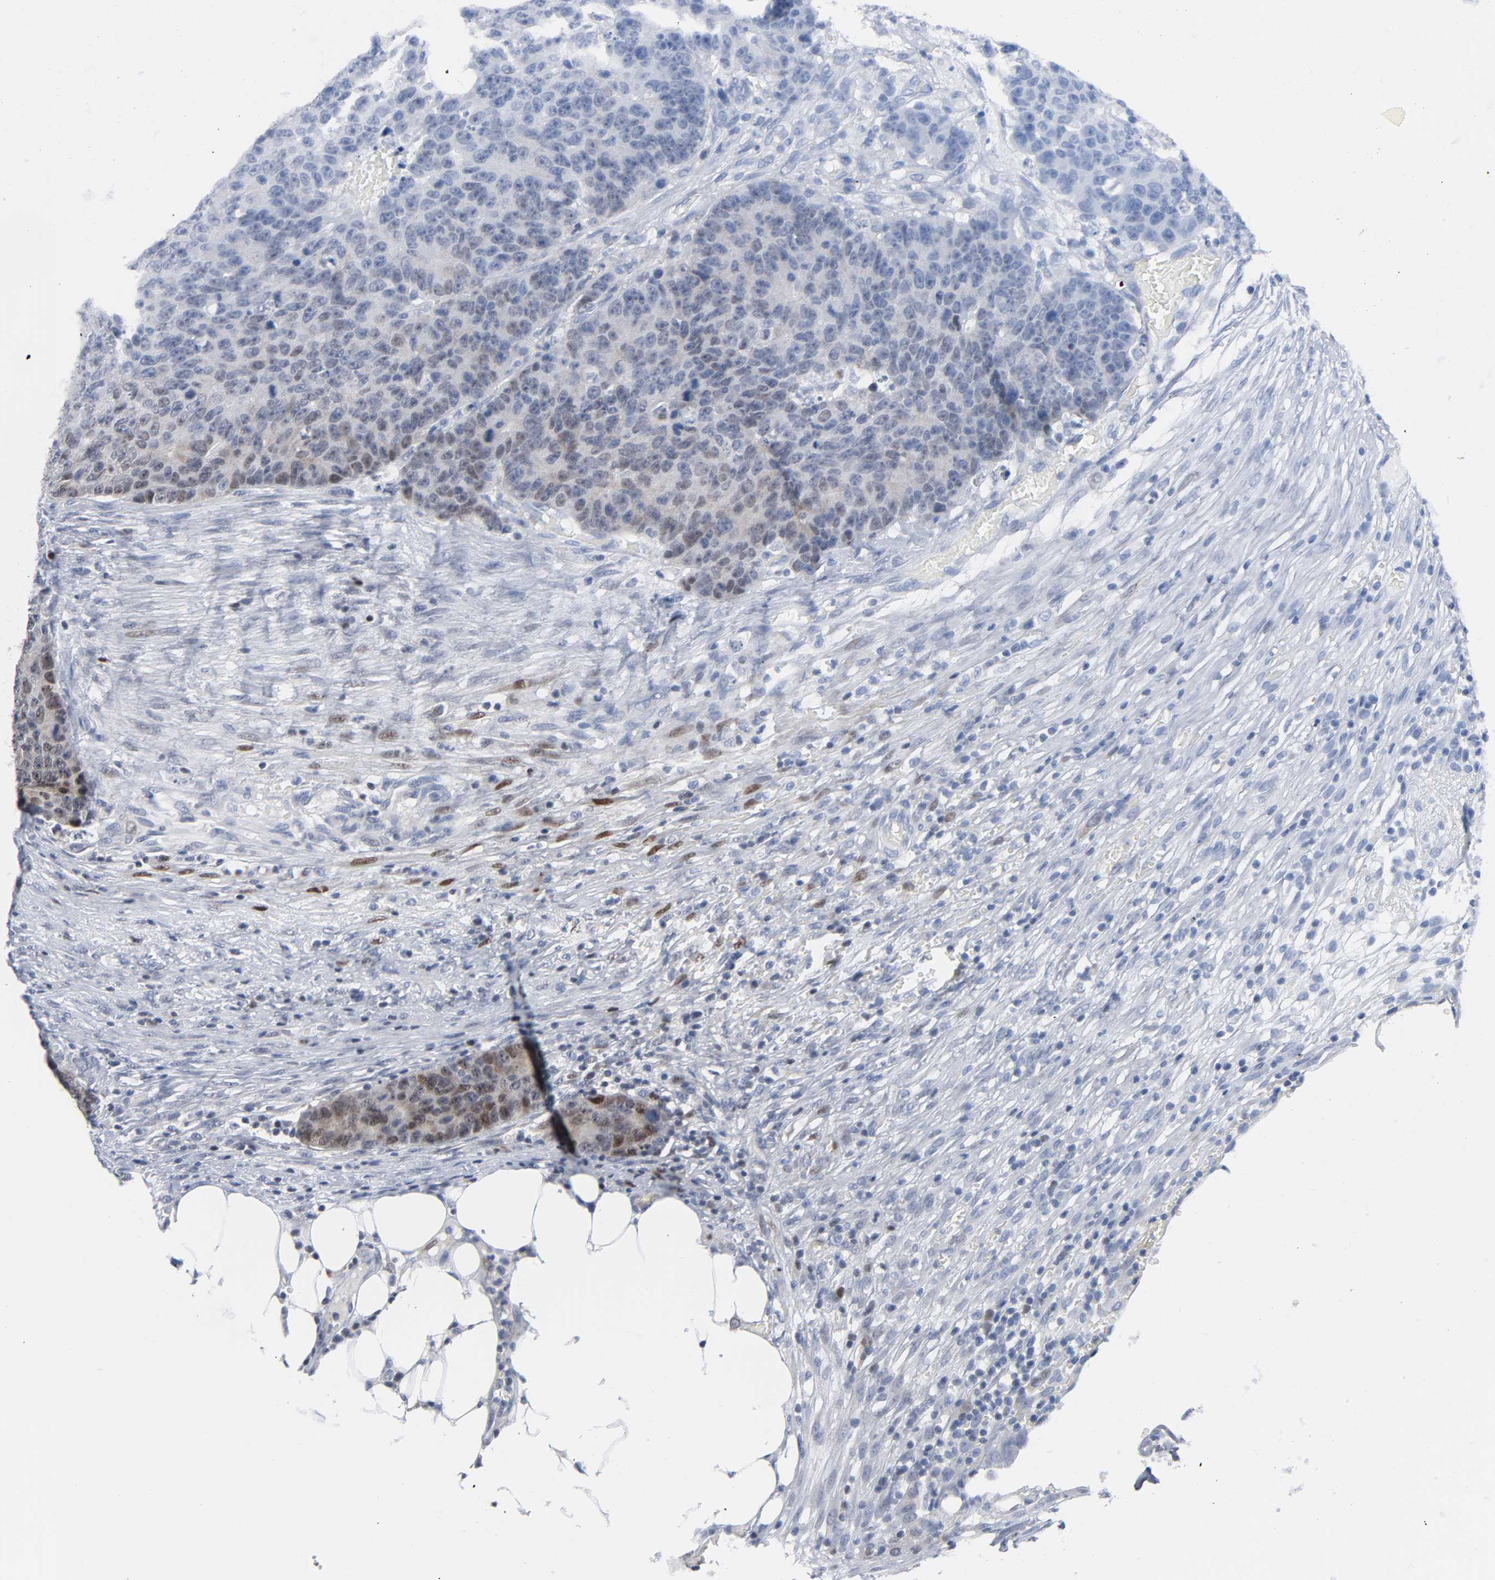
{"staining": {"intensity": "weak", "quantity": "25%-75%", "location": "nuclear"}, "tissue": "colorectal cancer", "cell_type": "Tumor cells", "image_type": "cancer", "snomed": [{"axis": "morphology", "description": "Adenocarcinoma, NOS"}, {"axis": "topography", "description": "Colon"}], "caption": "An image of human colorectal cancer stained for a protein displays weak nuclear brown staining in tumor cells. The staining was performed using DAB (3,3'-diaminobenzidine), with brown indicating positive protein expression. Nuclei are stained blue with hematoxylin.", "gene": "WEE1", "patient": {"sex": "female", "age": 86}}